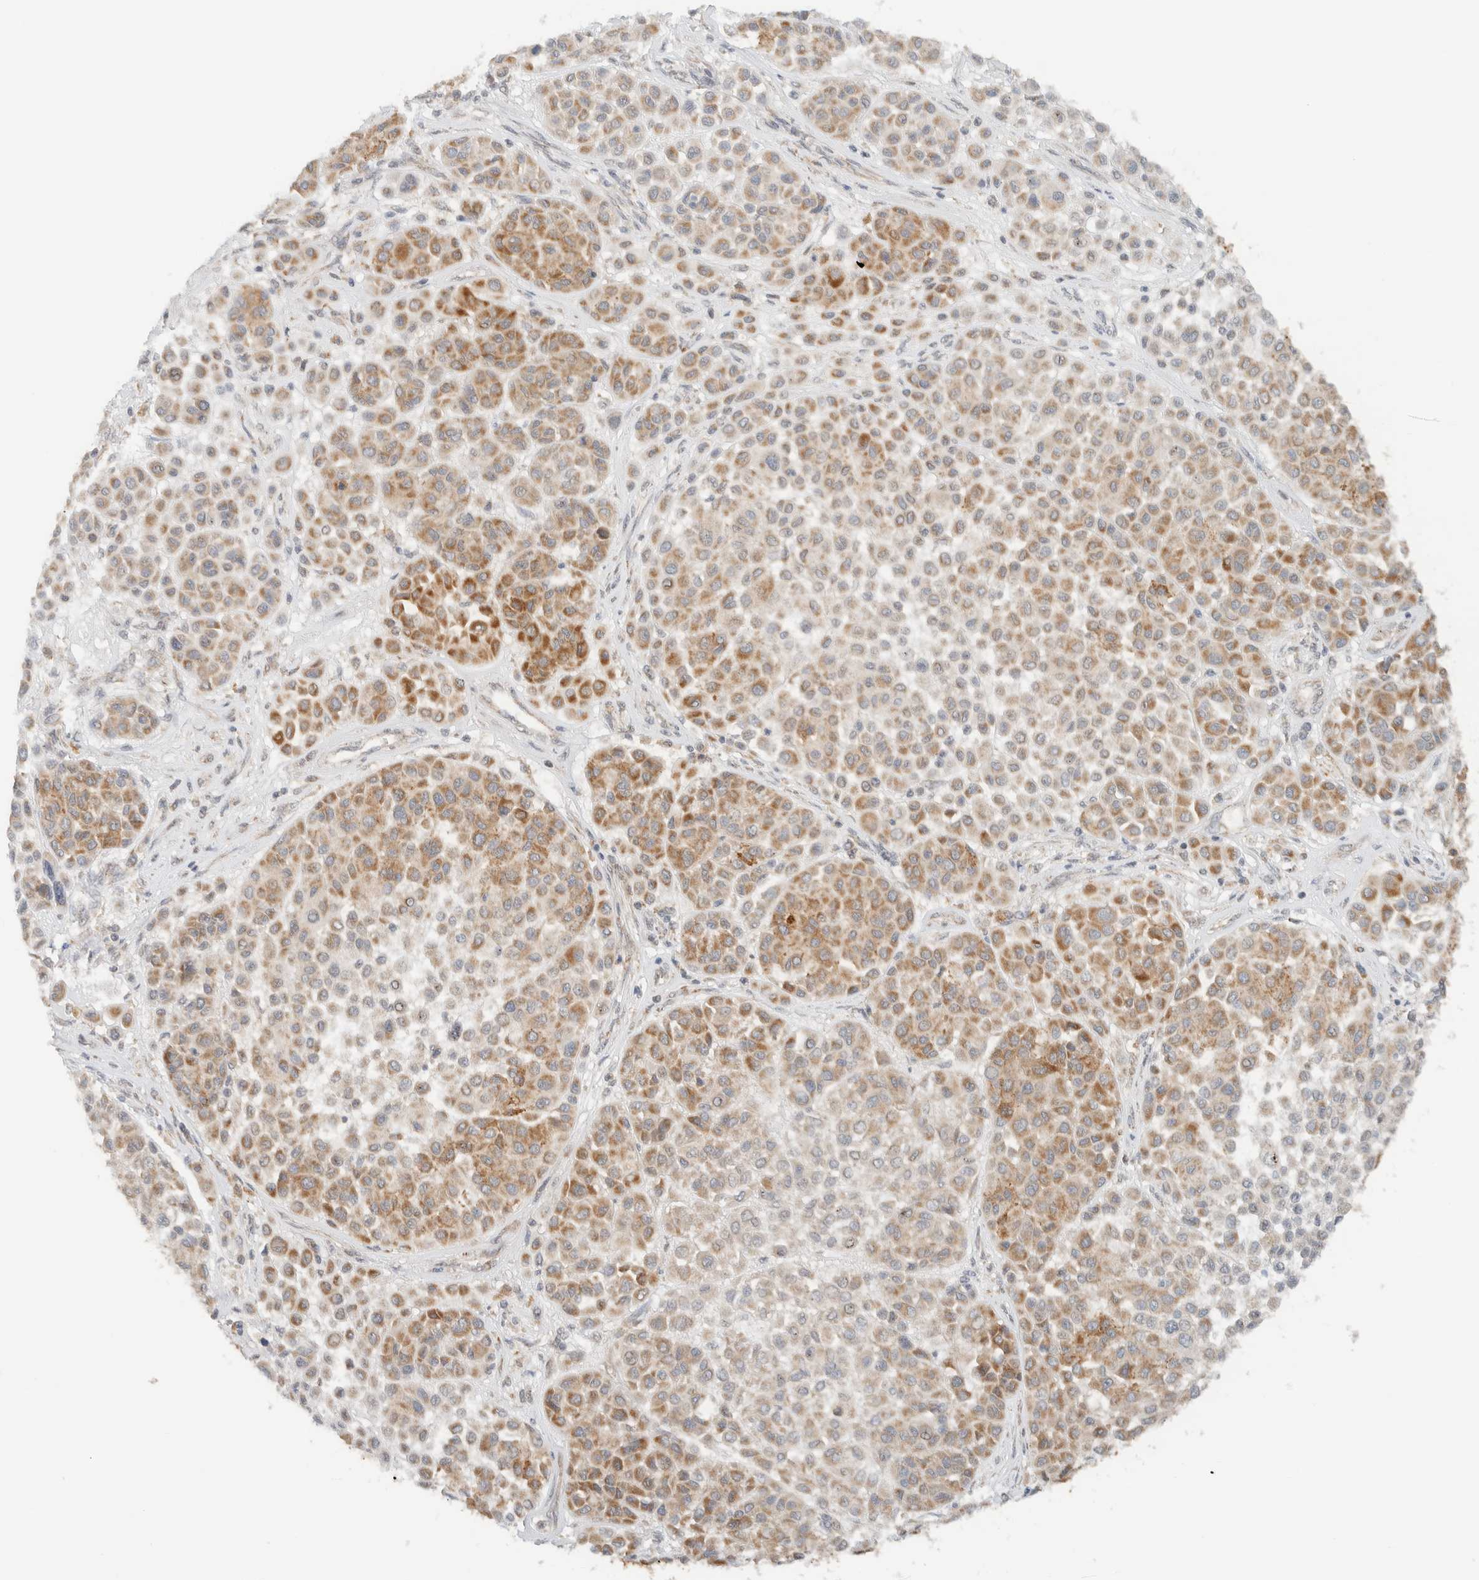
{"staining": {"intensity": "moderate", "quantity": ">75%", "location": "cytoplasmic/membranous"}, "tissue": "melanoma", "cell_type": "Tumor cells", "image_type": "cancer", "snomed": [{"axis": "morphology", "description": "Malignant melanoma, Metastatic site"}, {"axis": "topography", "description": "Soft tissue"}], "caption": "Immunohistochemical staining of malignant melanoma (metastatic site) reveals medium levels of moderate cytoplasmic/membranous protein staining in approximately >75% of tumor cells. The staining was performed using DAB, with brown indicating positive protein expression. Nuclei are stained blue with hematoxylin.", "gene": "MRPL41", "patient": {"sex": "male", "age": 41}}